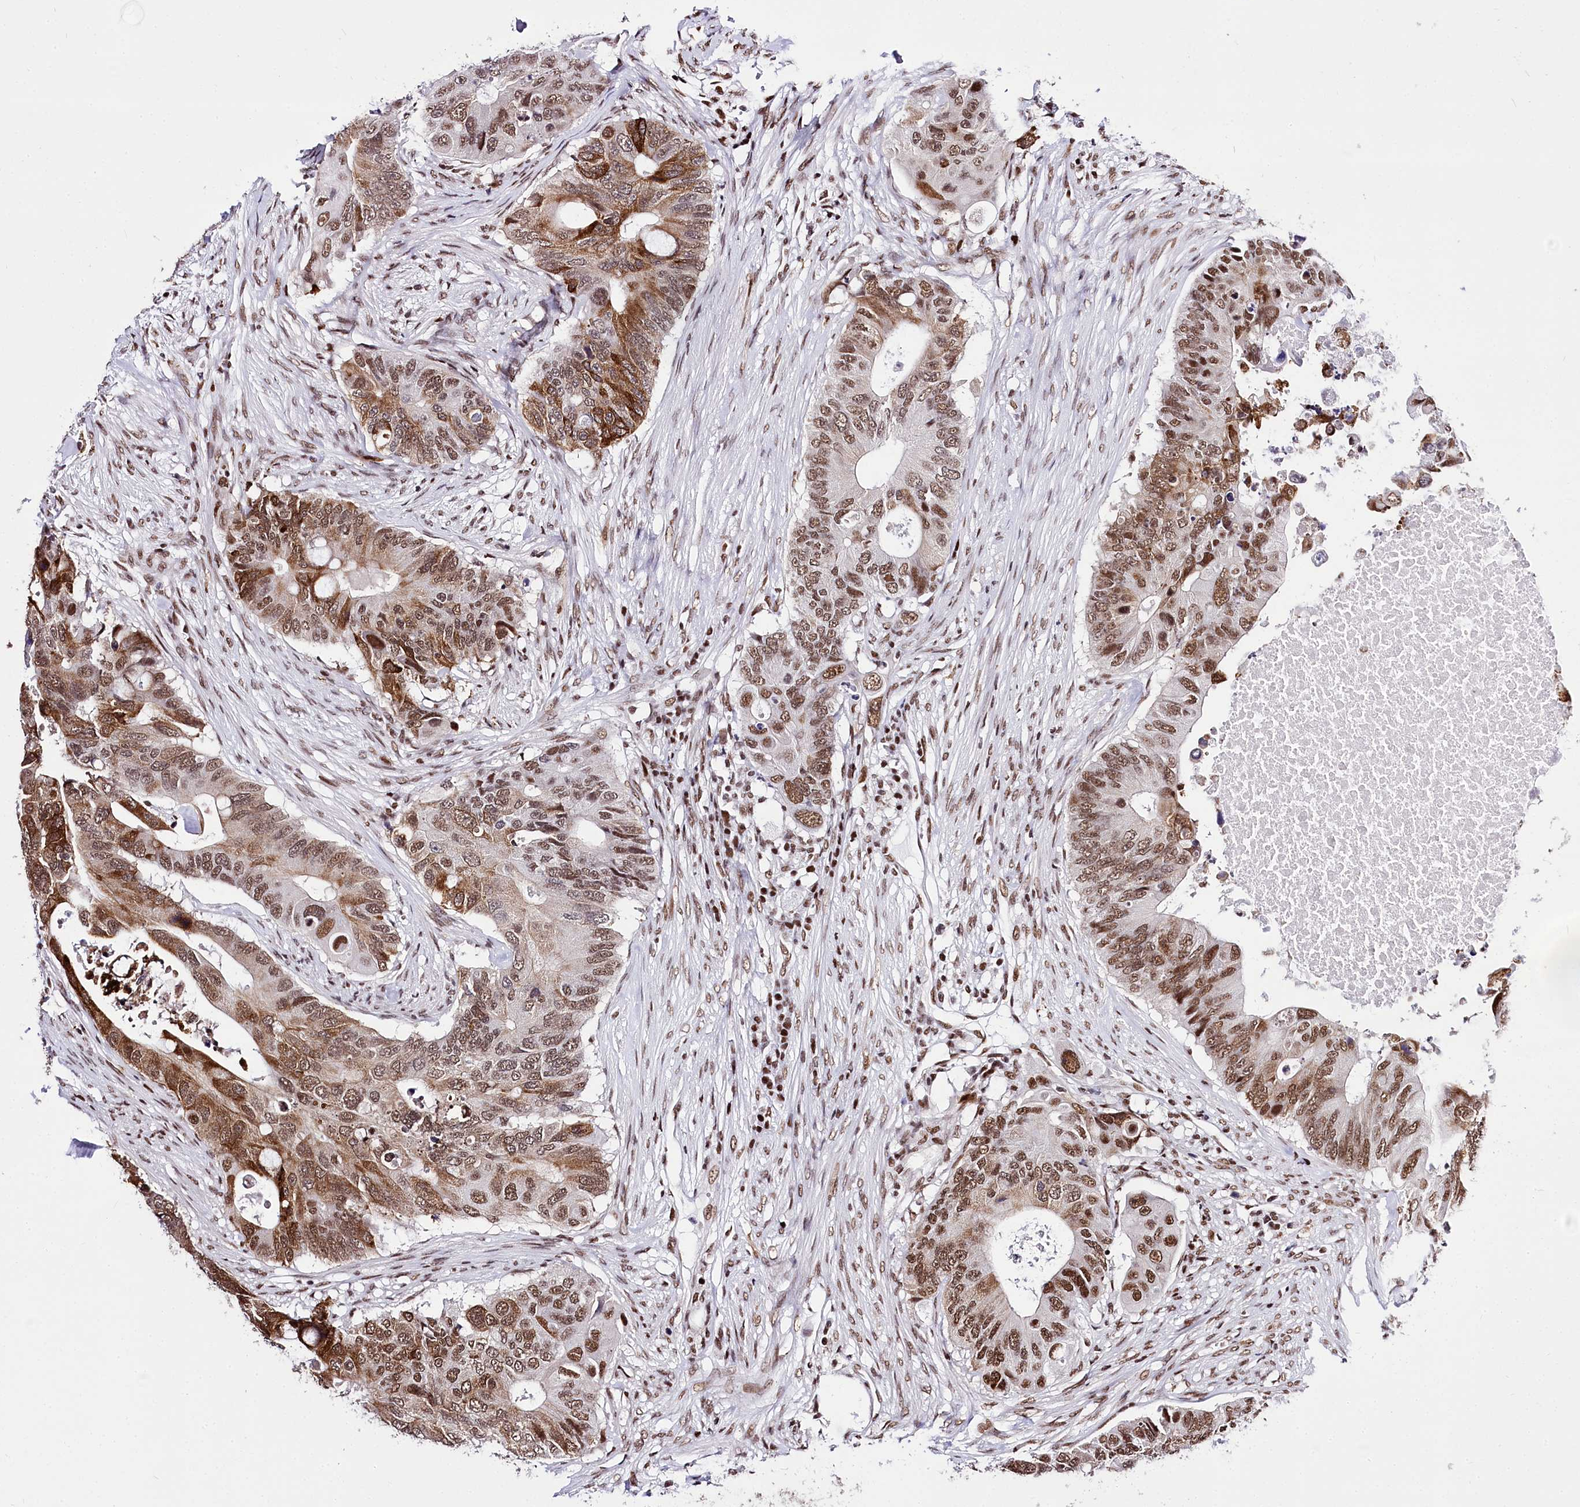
{"staining": {"intensity": "moderate", "quantity": ">75%", "location": "cytoplasmic/membranous,nuclear"}, "tissue": "colorectal cancer", "cell_type": "Tumor cells", "image_type": "cancer", "snomed": [{"axis": "morphology", "description": "Adenocarcinoma, NOS"}, {"axis": "topography", "description": "Colon"}], "caption": "High-magnification brightfield microscopy of colorectal cancer (adenocarcinoma) stained with DAB (3,3'-diaminobenzidine) (brown) and counterstained with hematoxylin (blue). tumor cells exhibit moderate cytoplasmic/membranous and nuclear staining is present in about>75% of cells.", "gene": "POU4F3", "patient": {"sex": "male", "age": 71}}